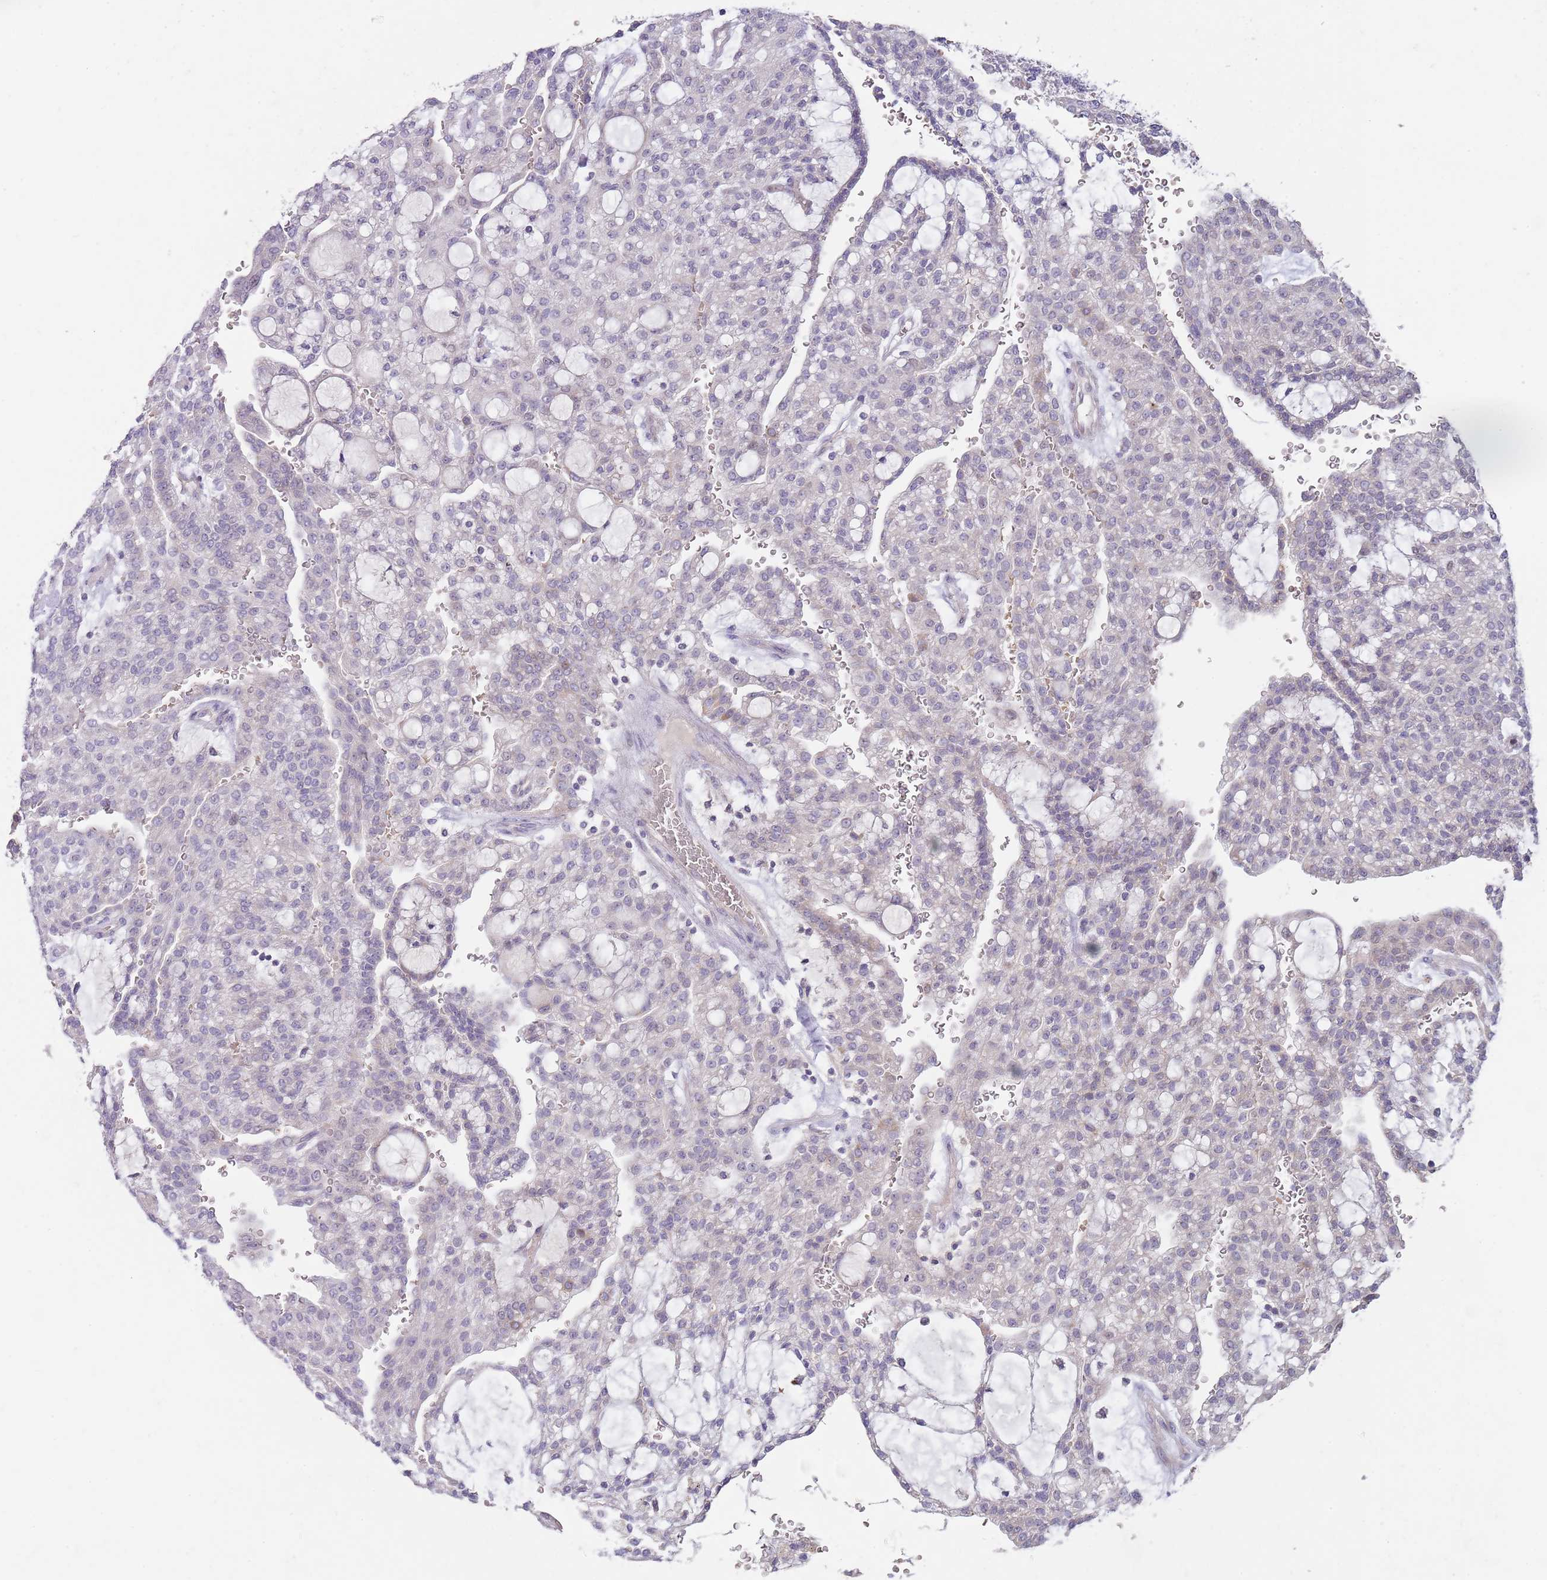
{"staining": {"intensity": "negative", "quantity": "none", "location": "none"}, "tissue": "renal cancer", "cell_type": "Tumor cells", "image_type": "cancer", "snomed": [{"axis": "morphology", "description": "Adenocarcinoma, NOS"}, {"axis": "topography", "description": "Kidney"}], "caption": "Immunohistochemistry of human renal cancer reveals no positivity in tumor cells.", "gene": "PRAC1", "patient": {"sex": "male", "age": 63}}